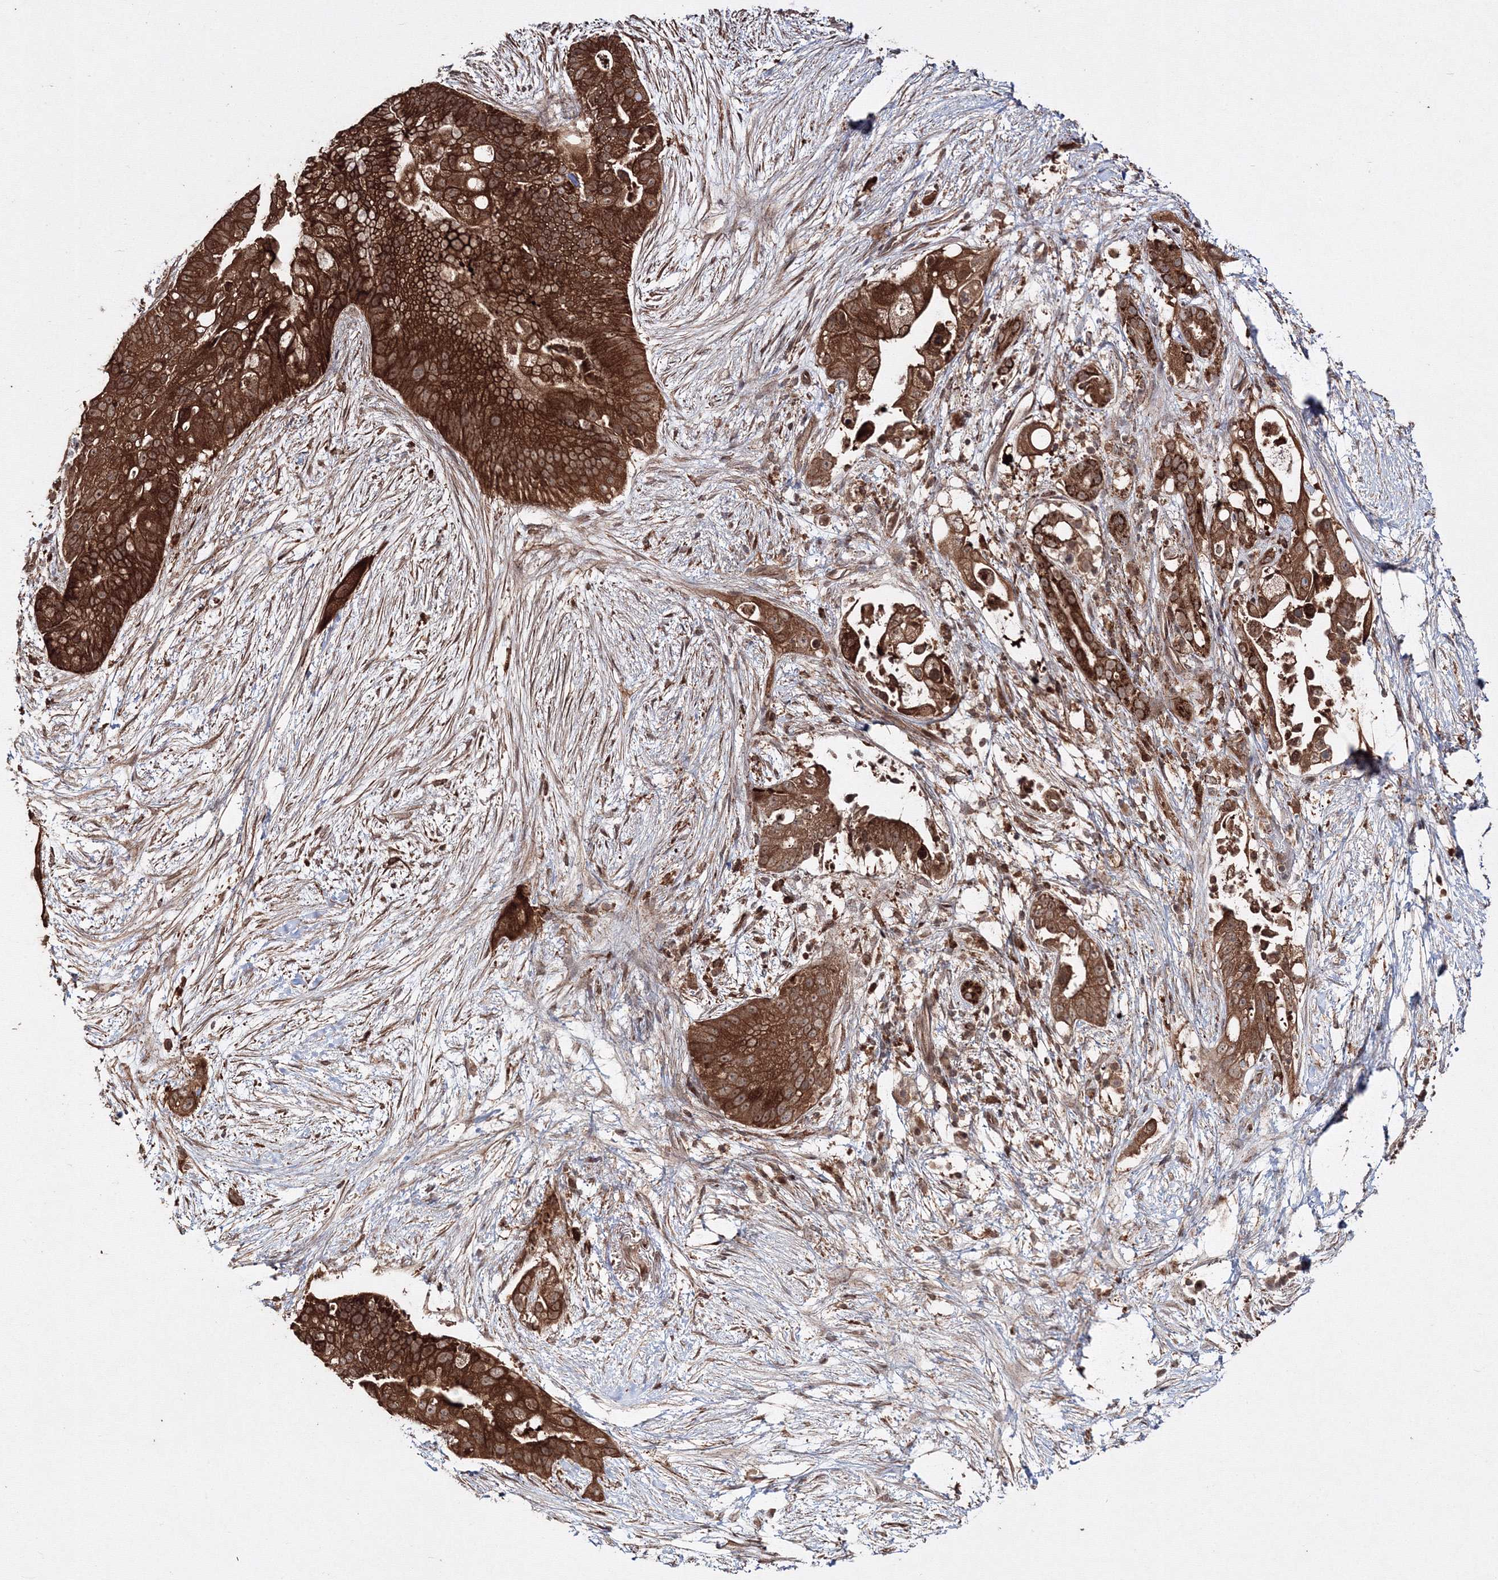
{"staining": {"intensity": "strong", "quantity": ">75%", "location": "cytoplasmic/membranous"}, "tissue": "pancreatic cancer", "cell_type": "Tumor cells", "image_type": "cancer", "snomed": [{"axis": "morphology", "description": "Adenocarcinoma, NOS"}, {"axis": "topography", "description": "Pancreas"}], "caption": "IHC photomicrograph of neoplastic tissue: adenocarcinoma (pancreatic) stained using immunohistochemistry exhibits high levels of strong protein expression localized specifically in the cytoplasmic/membranous of tumor cells, appearing as a cytoplasmic/membranous brown color.", "gene": "DDO", "patient": {"sex": "male", "age": 53}}